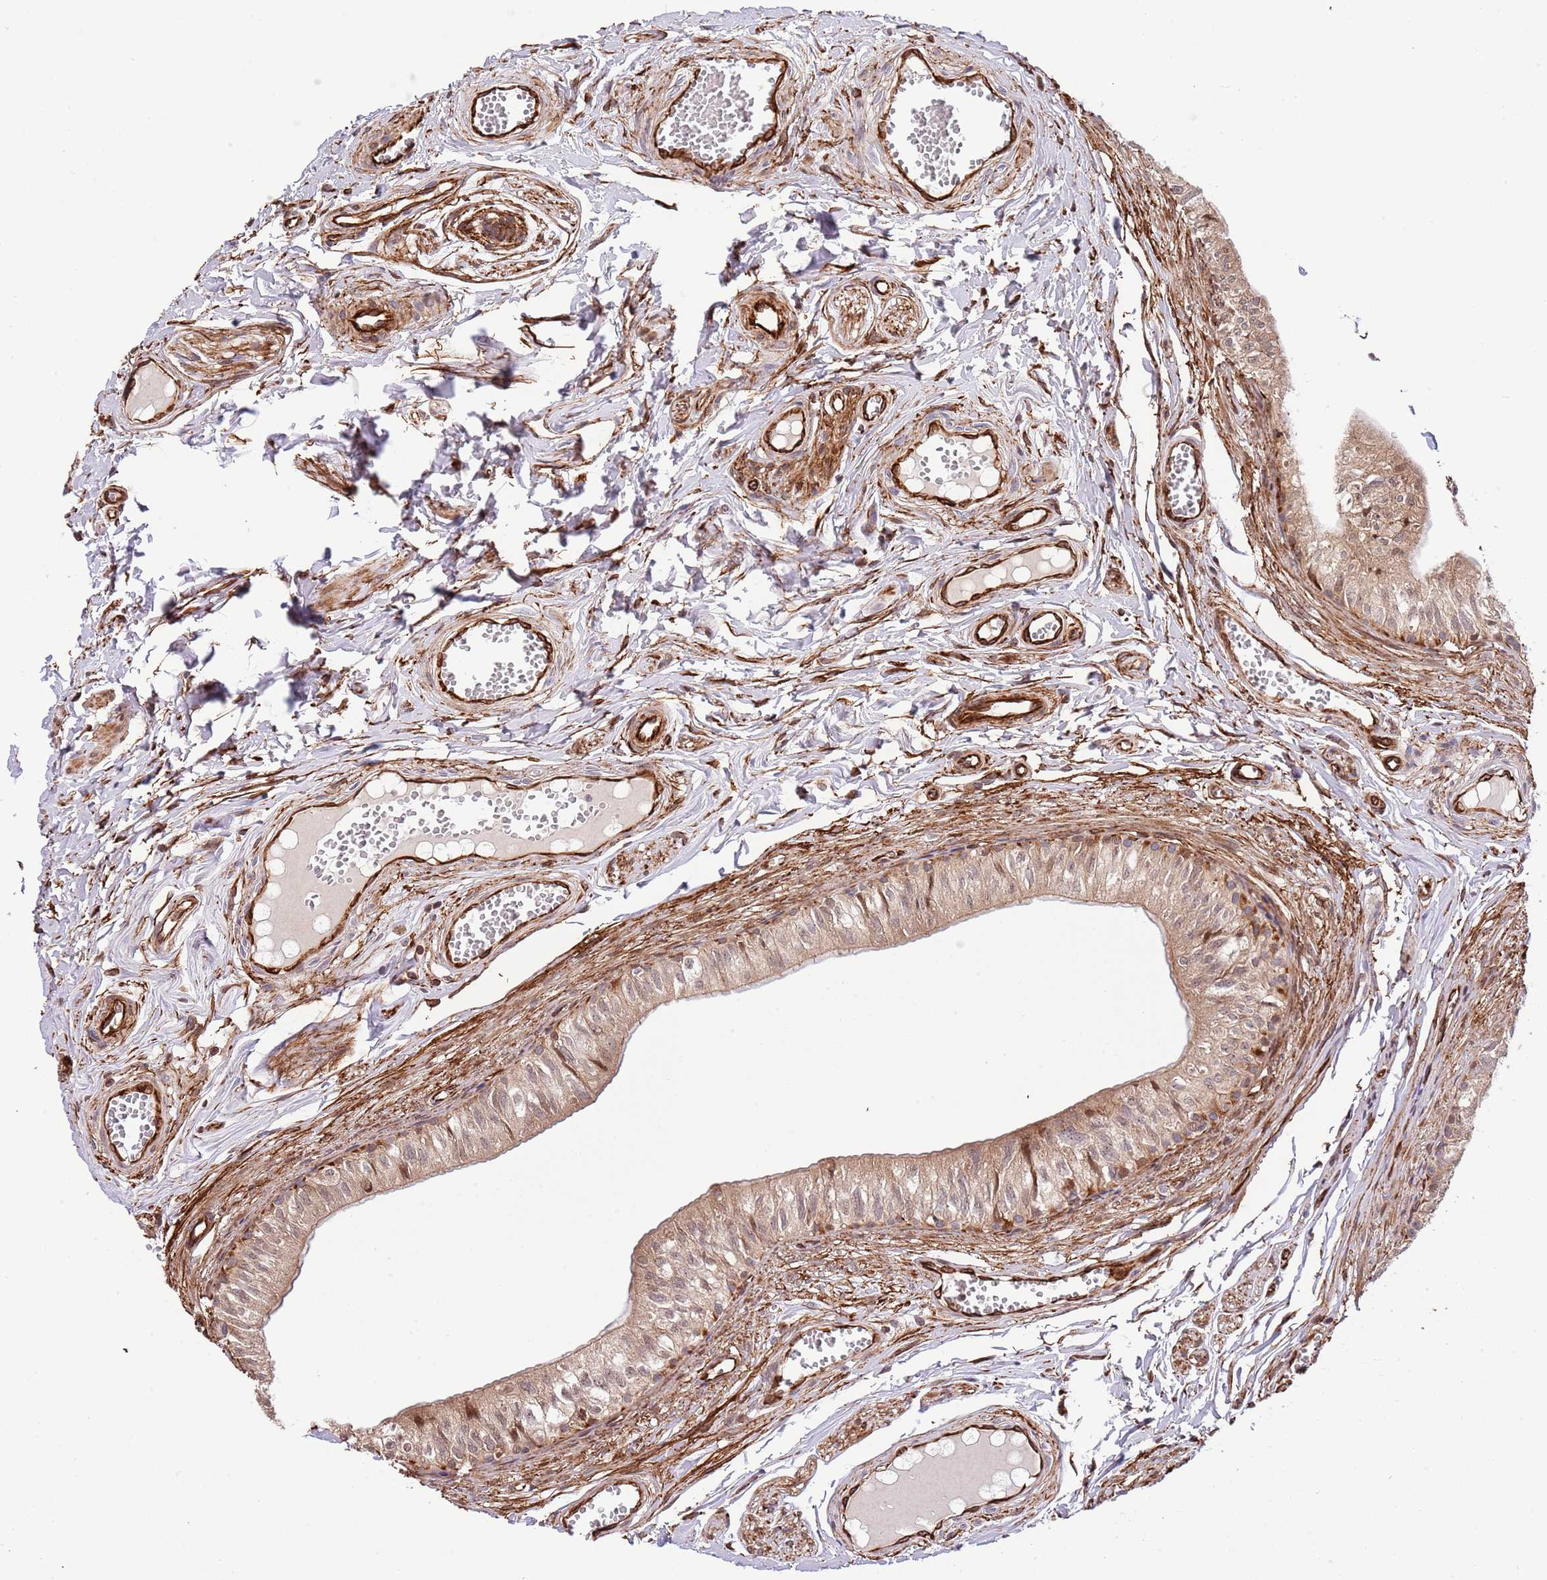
{"staining": {"intensity": "moderate", "quantity": ">75%", "location": "cytoplasmic/membranous"}, "tissue": "epididymis", "cell_type": "Glandular cells", "image_type": "normal", "snomed": [{"axis": "morphology", "description": "Normal tissue, NOS"}, {"axis": "topography", "description": "Epididymis"}], "caption": "IHC (DAB) staining of benign epididymis displays moderate cytoplasmic/membranous protein staining in about >75% of glandular cells.", "gene": "NEK3", "patient": {"sex": "male", "age": 37}}